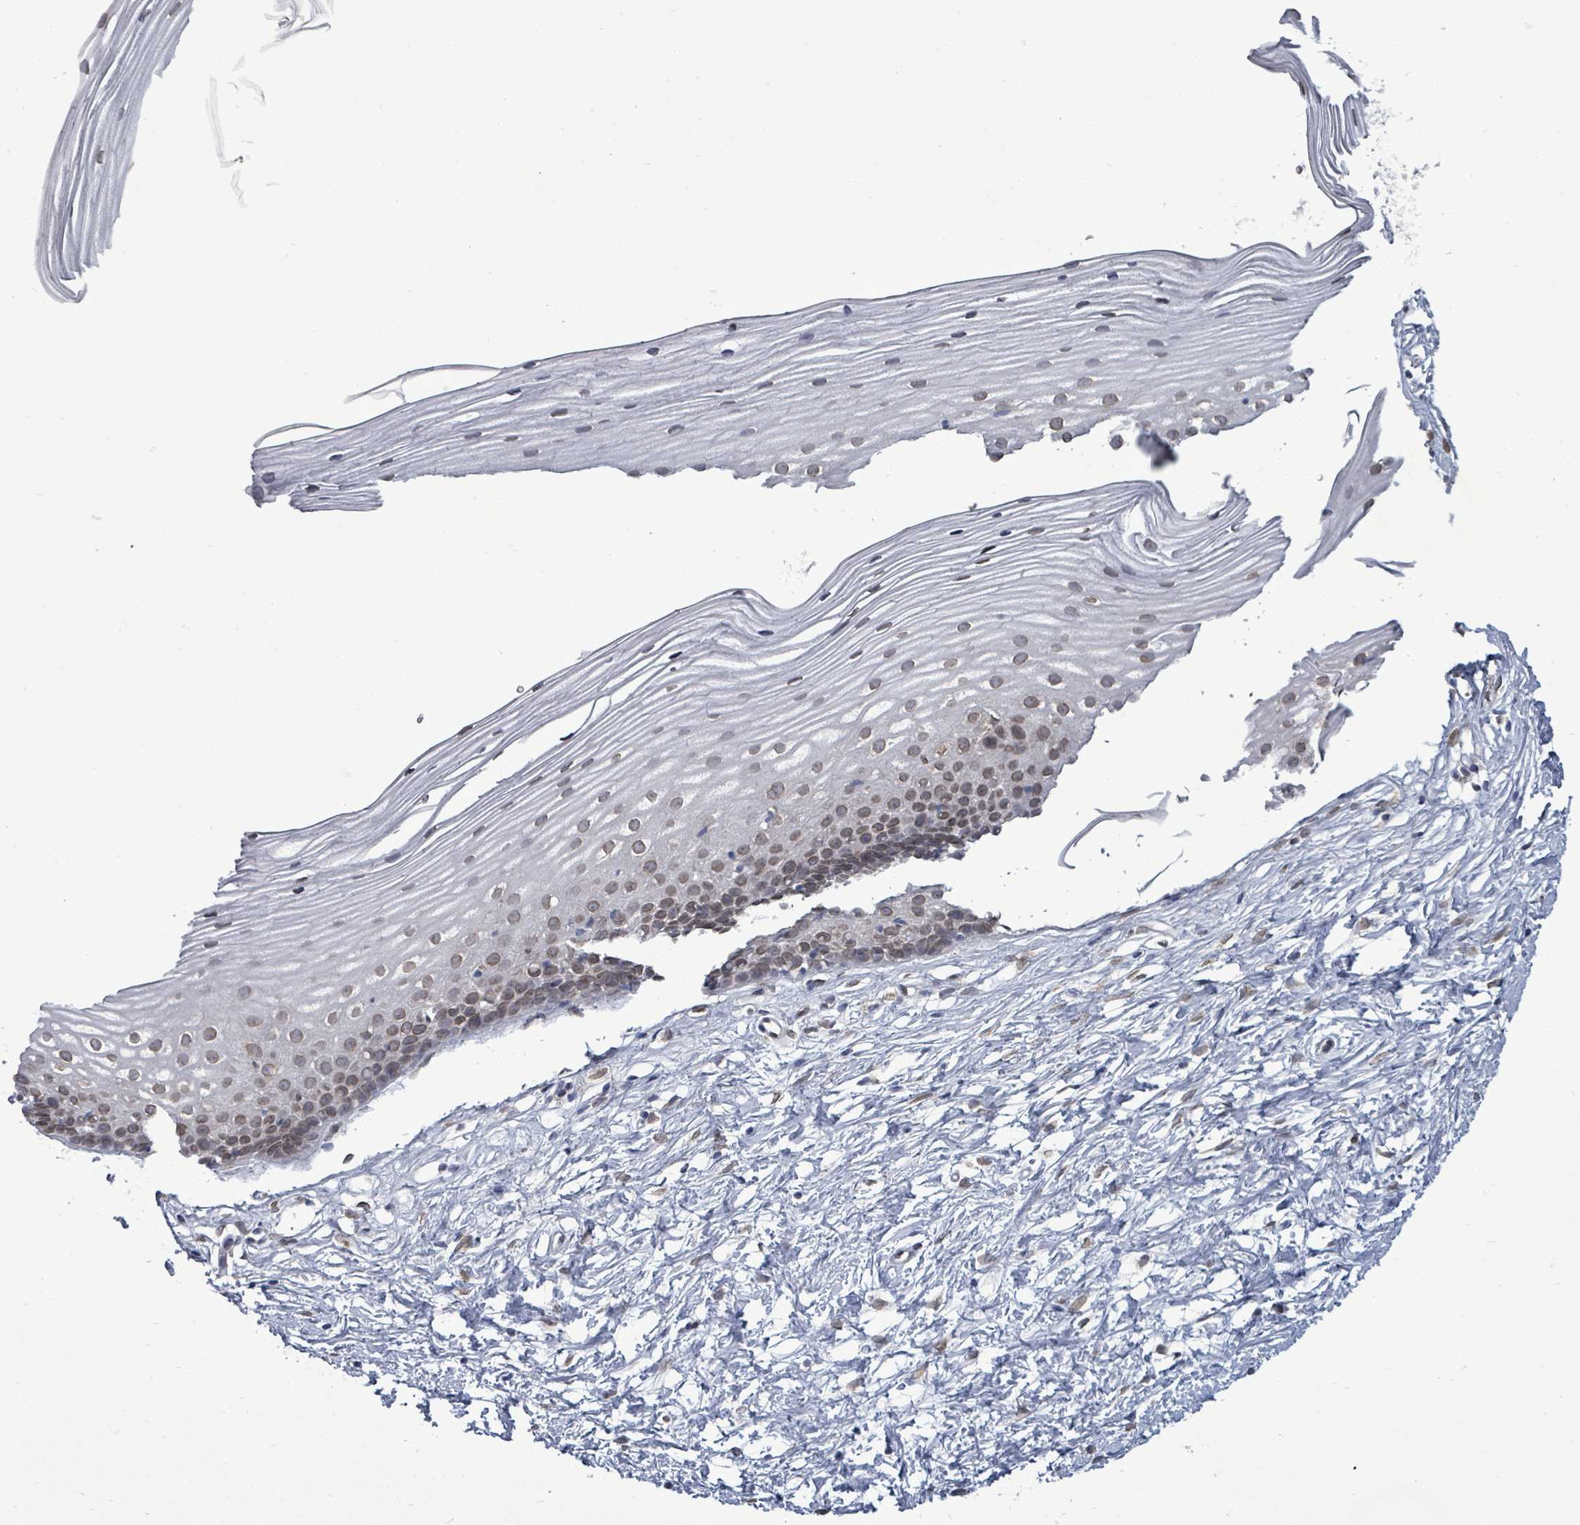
{"staining": {"intensity": "negative", "quantity": "none", "location": "none"}, "tissue": "cervix", "cell_type": "Glandular cells", "image_type": "normal", "snomed": [{"axis": "morphology", "description": "Normal tissue, NOS"}, {"axis": "topography", "description": "Cervix"}], "caption": "Protein analysis of unremarkable cervix exhibits no significant staining in glandular cells. The staining is performed using DAB (3,3'-diaminobenzidine) brown chromogen with nuclei counter-stained in using hematoxylin.", "gene": "ARFGAP1", "patient": {"sex": "female", "age": 40}}